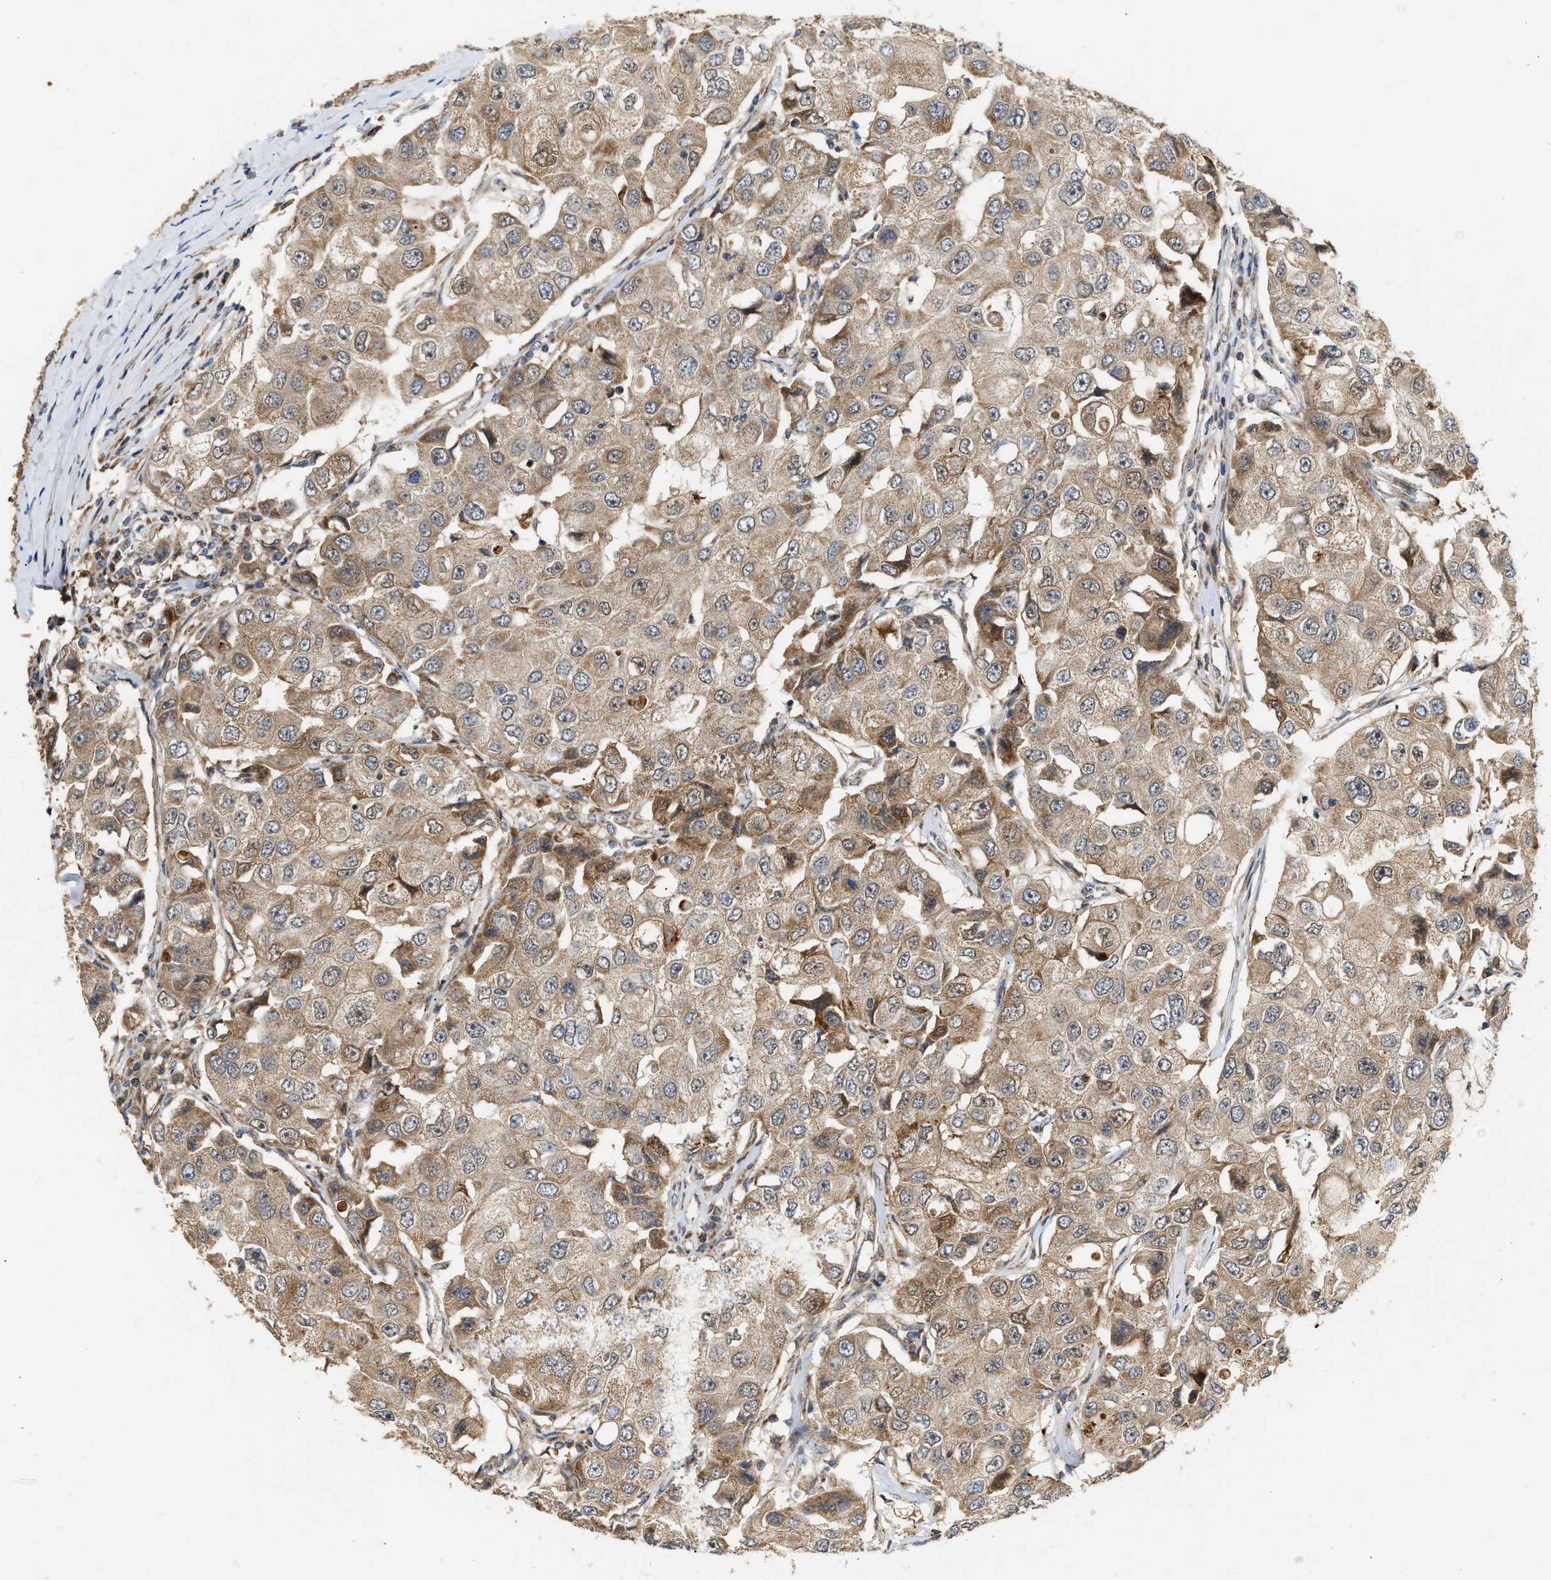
{"staining": {"intensity": "moderate", "quantity": ">75%", "location": "cytoplasmic/membranous"}, "tissue": "breast cancer", "cell_type": "Tumor cells", "image_type": "cancer", "snomed": [{"axis": "morphology", "description": "Duct carcinoma"}, {"axis": "topography", "description": "Breast"}], "caption": "This image displays breast cancer (invasive ductal carcinoma) stained with immunohistochemistry to label a protein in brown. The cytoplasmic/membranous of tumor cells show moderate positivity for the protein. Nuclei are counter-stained blue.", "gene": "EXTL2", "patient": {"sex": "female", "age": 27}}